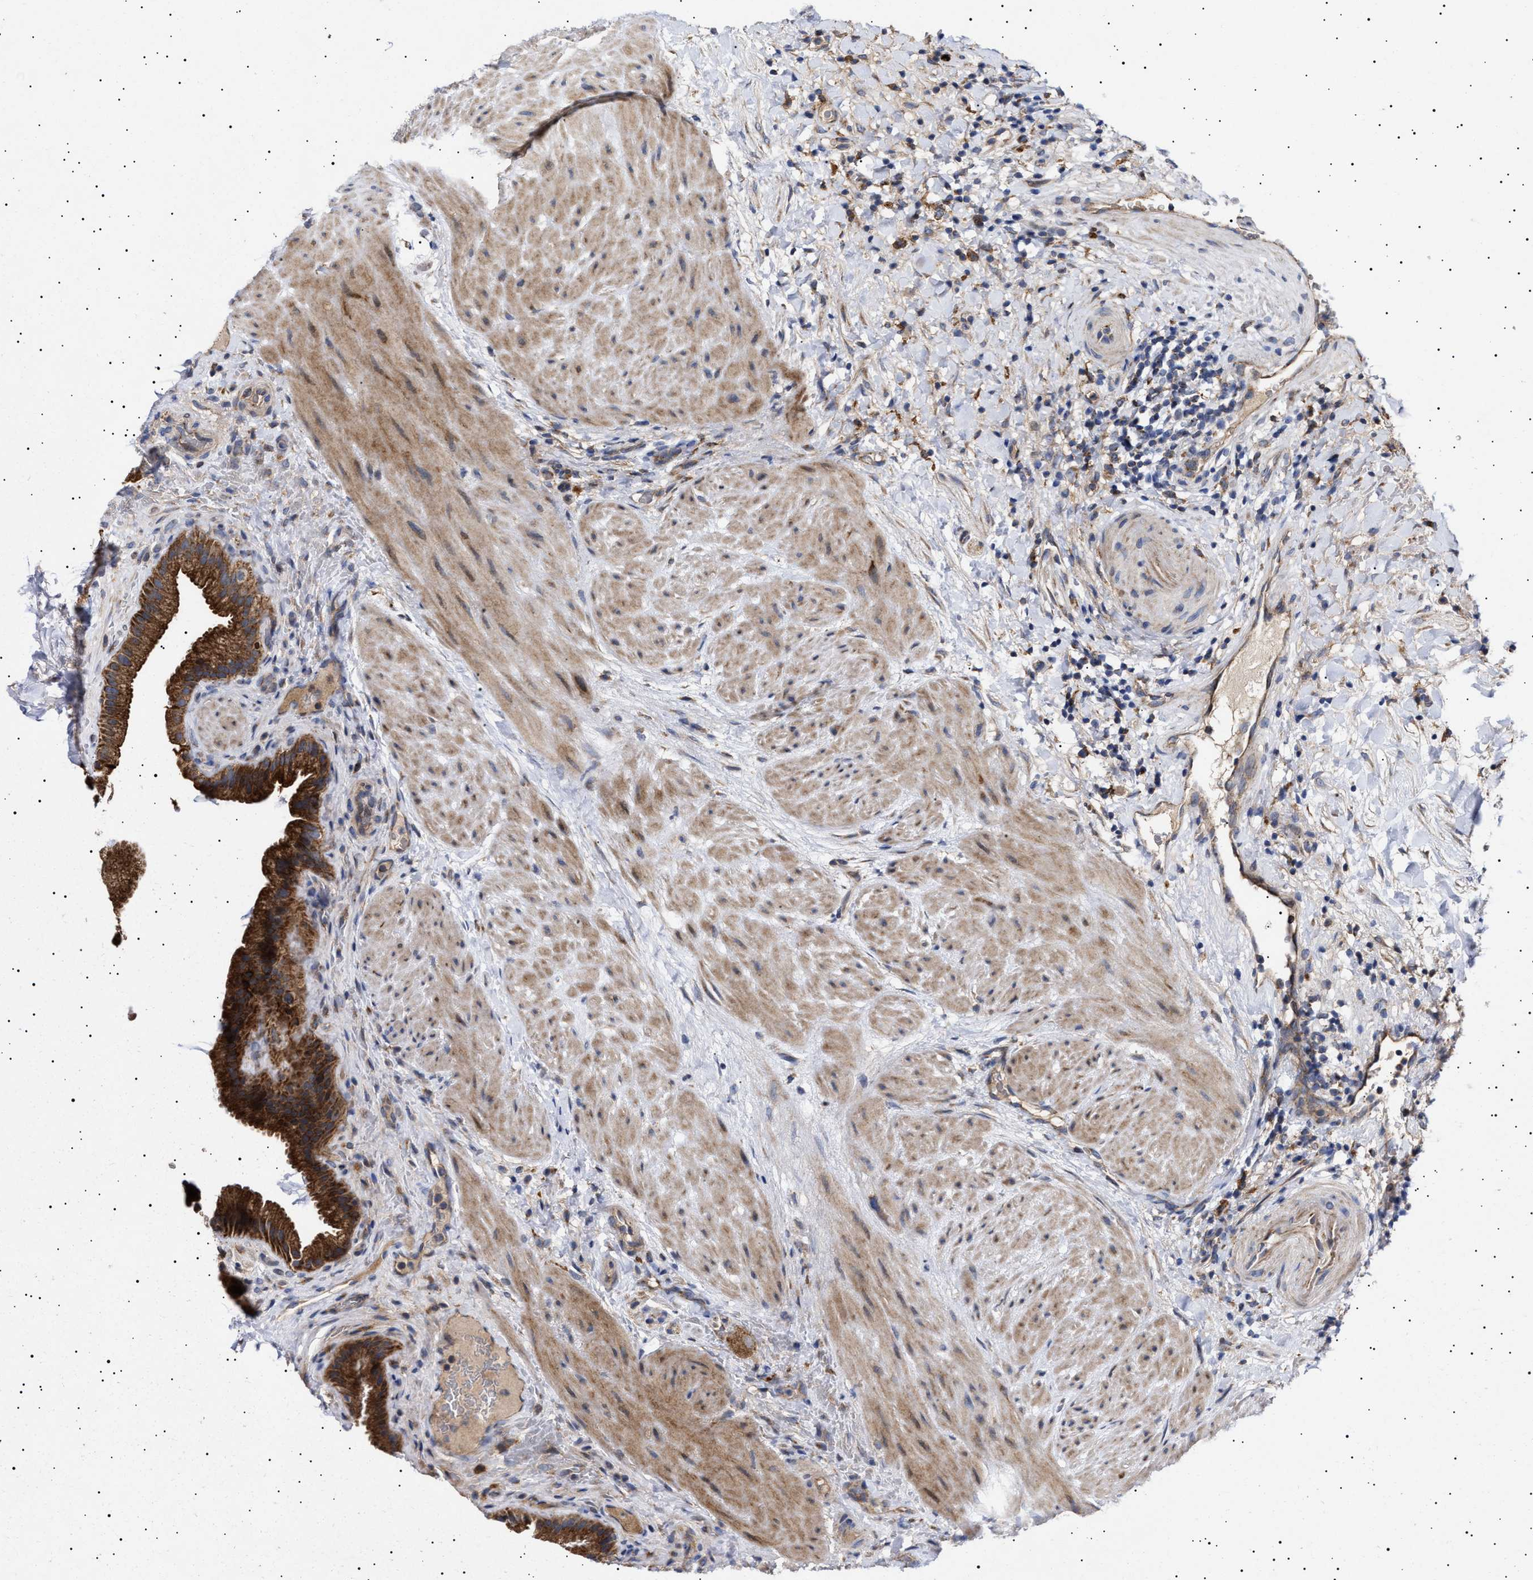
{"staining": {"intensity": "strong", "quantity": ">75%", "location": "cytoplasmic/membranous"}, "tissue": "gallbladder", "cell_type": "Glandular cells", "image_type": "normal", "snomed": [{"axis": "morphology", "description": "Normal tissue, NOS"}, {"axis": "topography", "description": "Gallbladder"}], "caption": "Glandular cells exhibit high levels of strong cytoplasmic/membranous expression in approximately >75% of cells in benign human gallbladder.", "gene": "MRPL10", "patient": {"sex": "male", "age": 49}}